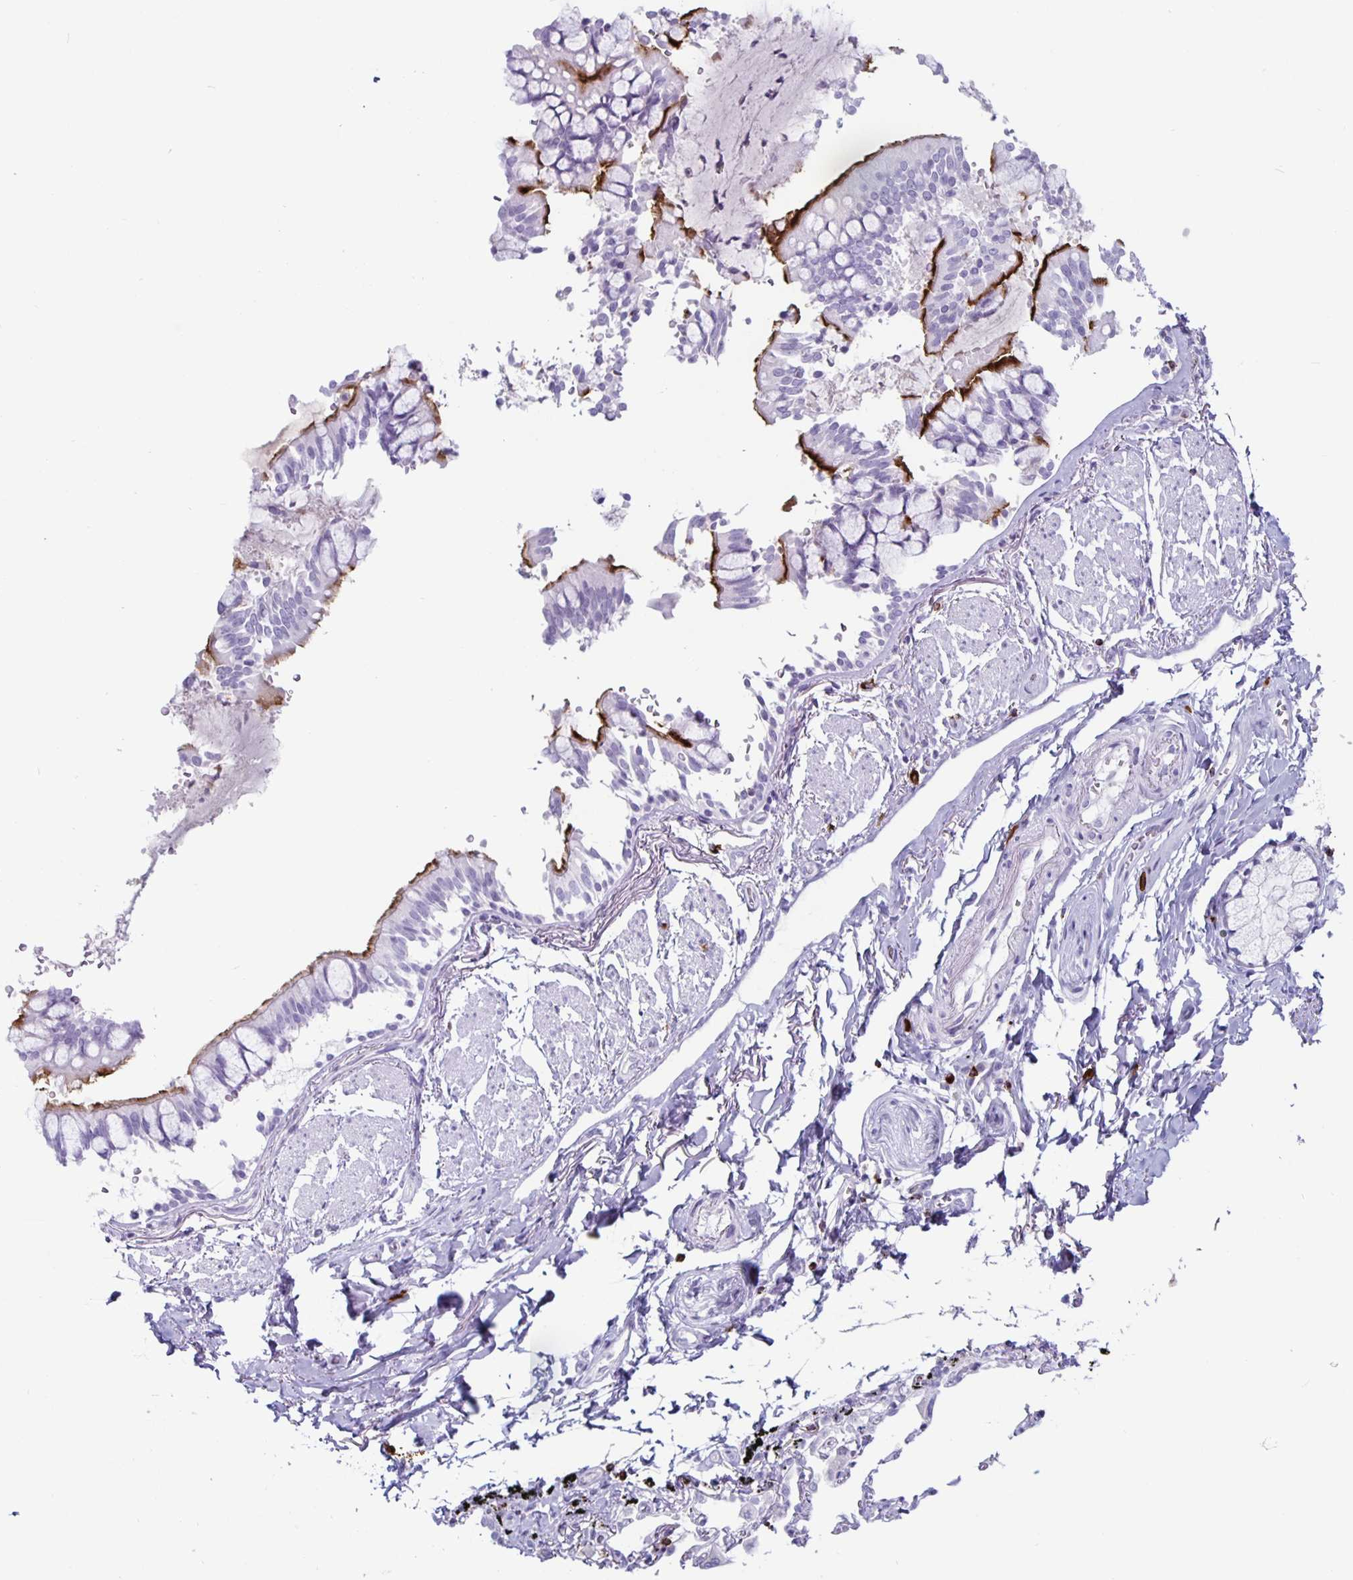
{"staining": {"intensity": "strong", "quantity": "<25%", "location": "cytoplasmic/membranous"}, "tissue": "bronchus", "cell_type": "Respiratory epithelial cells", "image_type": "normal", "snomed": [{"axis": "morphology", "description": "Normal tissue, NOS"}, {"axis": "topography", "description": "Bronchus"}], "caption": "About <25% of respiratory epithelial cells in benign human bronchus show strong cytoplasmic/membranous protein expression as visualized by brown immunohistochemical staining.", "gene": "GZMK", "patient": {"sex": "male", "age": 70}}